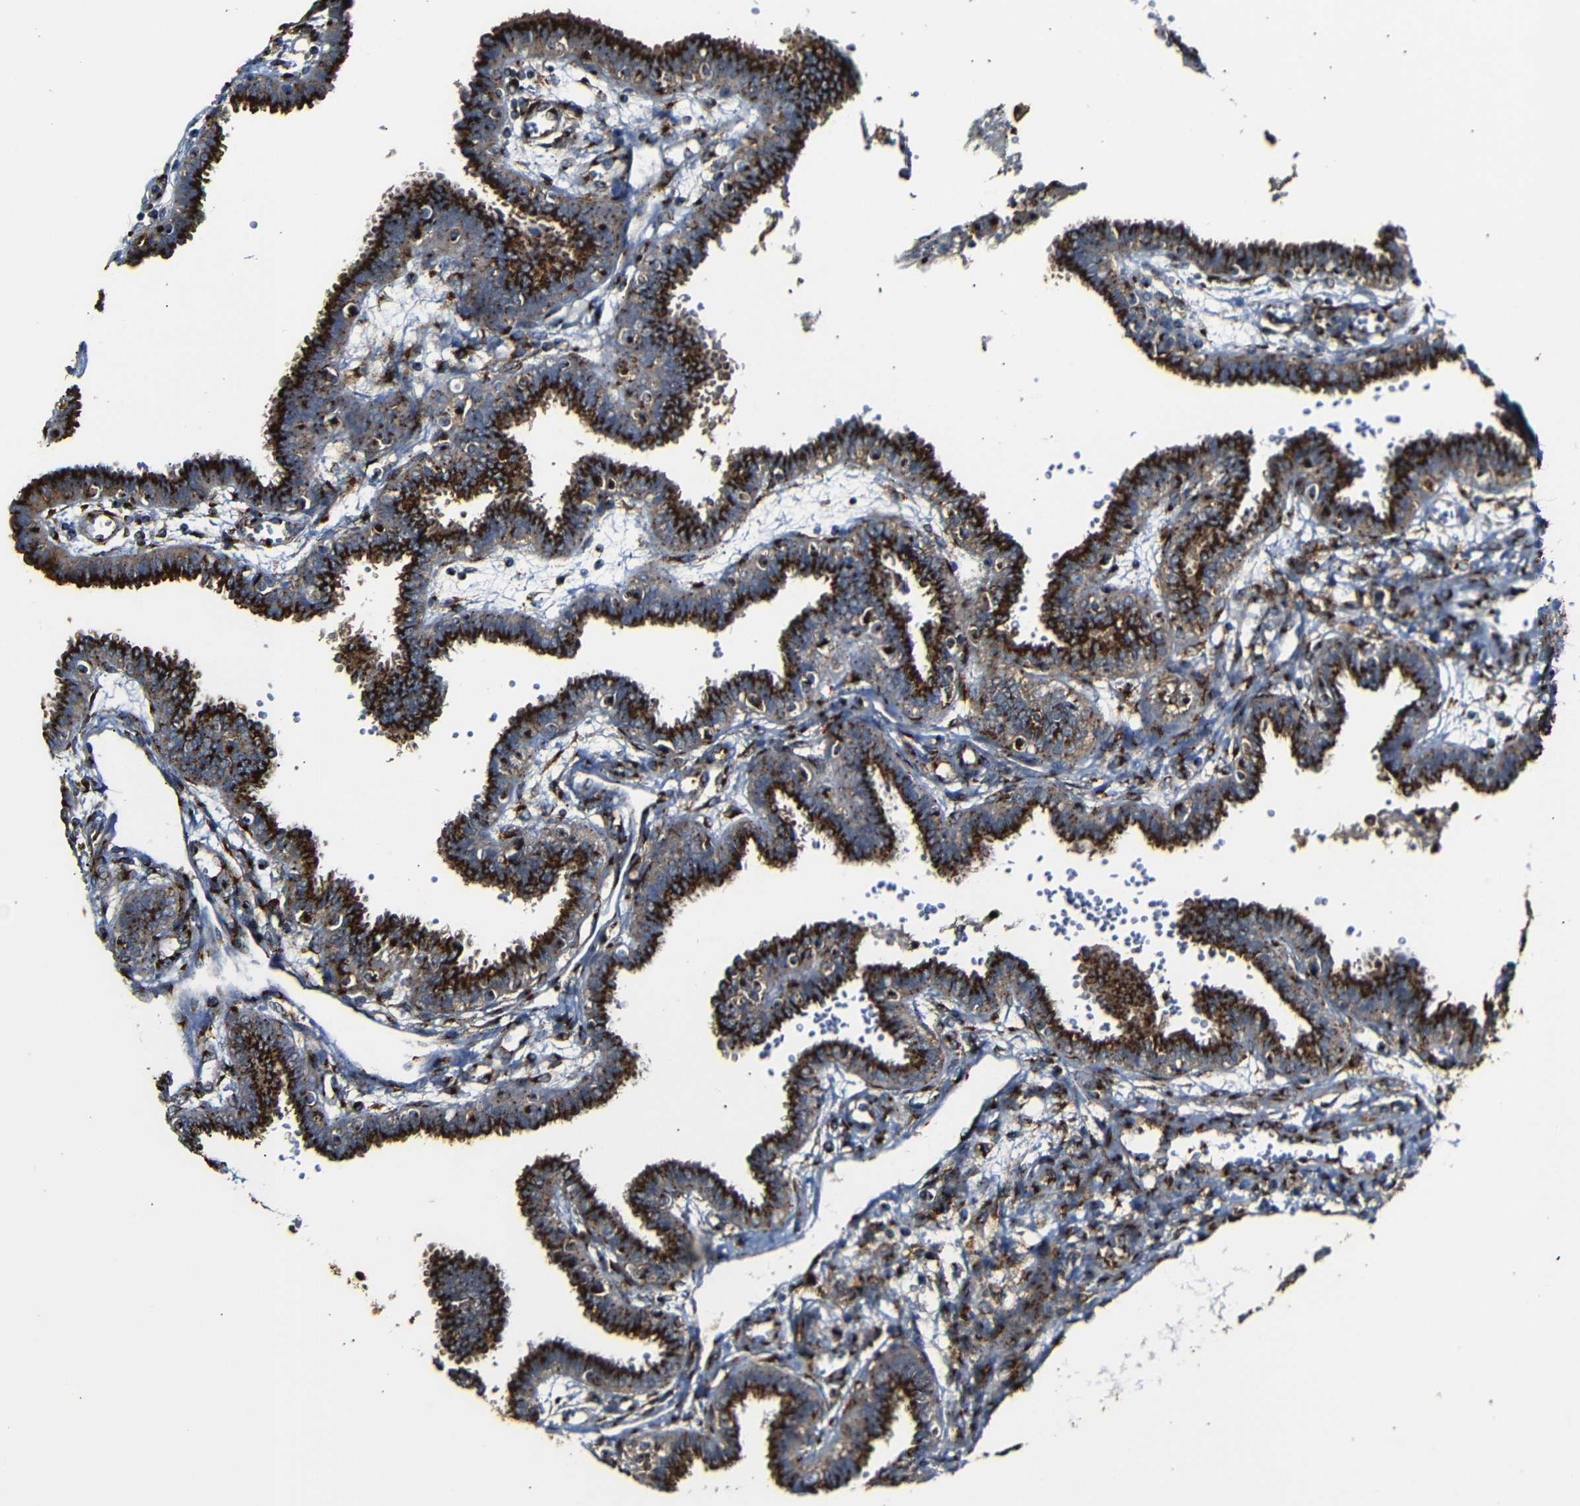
{"staining": {"intensity": "strong", "quantity": ">75%", "location": "cytoplasmic/membranous"}, "tissue": "fallopian tube", "cell_type": "Glandular cells", "image_type": "normal", "snomed": [{"axis": "morphology", "description": "Normal tissue, NOS"}, {"axis": "topography", "description": "Fallopian tube"}], "caption": "This histopathology image reveals IHC staining of unremarkable fallopian tube, with high strong cytoplasmic/membranous staining in about >75% of glandular cells.", "gene": "TGOLN2", "patient": {"sex": "female", "age": 32}}